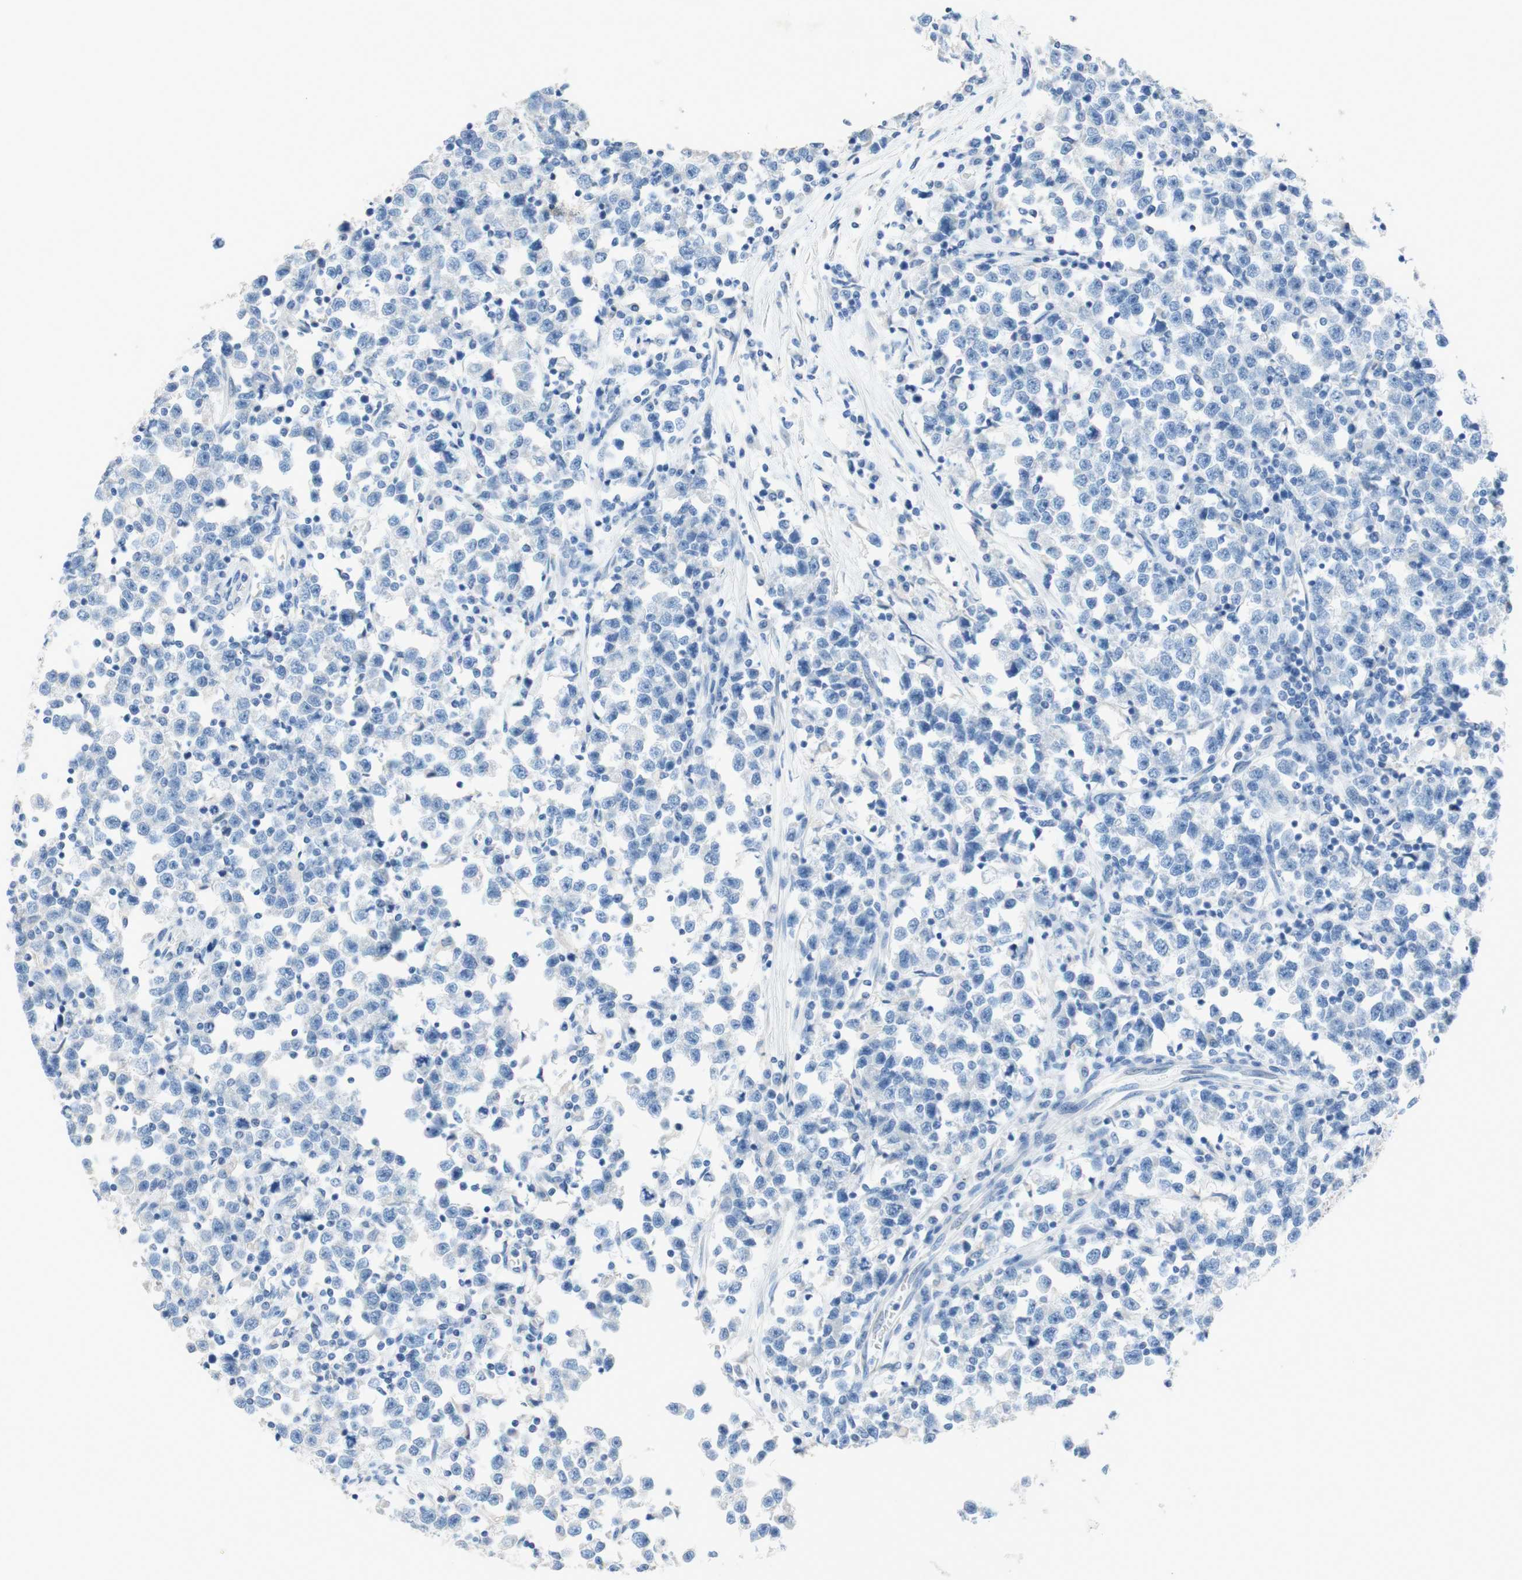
{"staining": {"intensity": "negative", "quantity": "none", "location": "none"}, "tissue": "testis cancer", "cell_type": "Tumor cells", "image_type": "cancer", "snomed": [{"axis": "morphology", "description": "Seminoma, NOS"}, {"axis": "topography", "description": "Testis"}], "caption": "IHC micrograph of human testis seminoma stained for a protein (brown), which exhibits no expression in tumor cells.", "gene": "POLR2J3", "patient": {"sex": "male", "age": 43}}